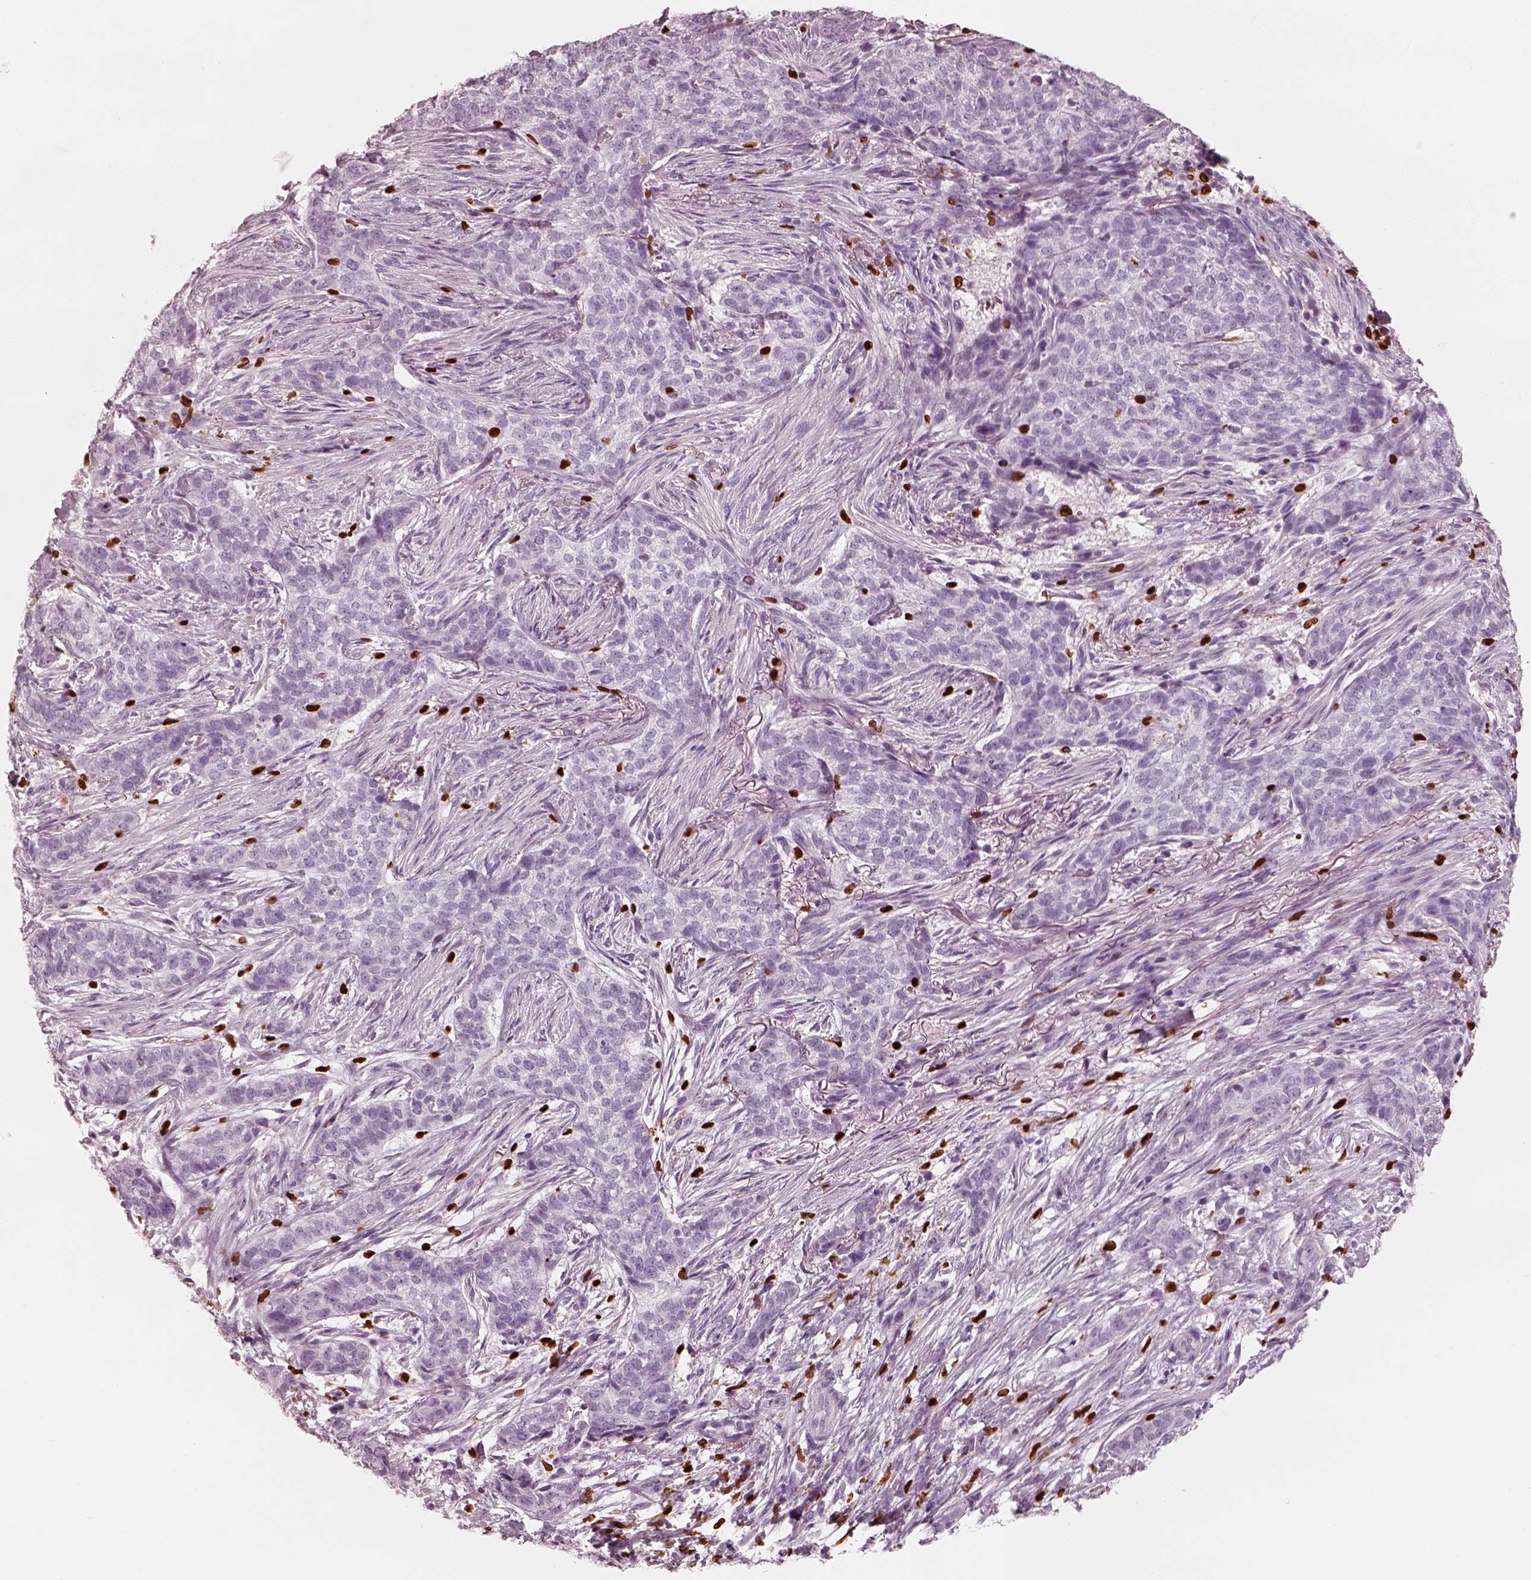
{"staining": {"intensity": "negative", "quantity": "none", "location": "none"}, "tissue": "skin cancer", "cell_type": "Tumor cells", "image_type": "cancer", "snomed": [{"axis": "morphology", "description": "Basal cell carcinoma"}, {"axis": "topography", "description": "Skin"}], "caption": "This photomicrograph is of skin cancer stained with immunohistochemistry (IHC) to label a protein in brown with the nuclei are counter-stained blue. There is no positivity in tumor cells.", "gene": "ALOX5", "patient": {"sex": "female", "age": 69}}